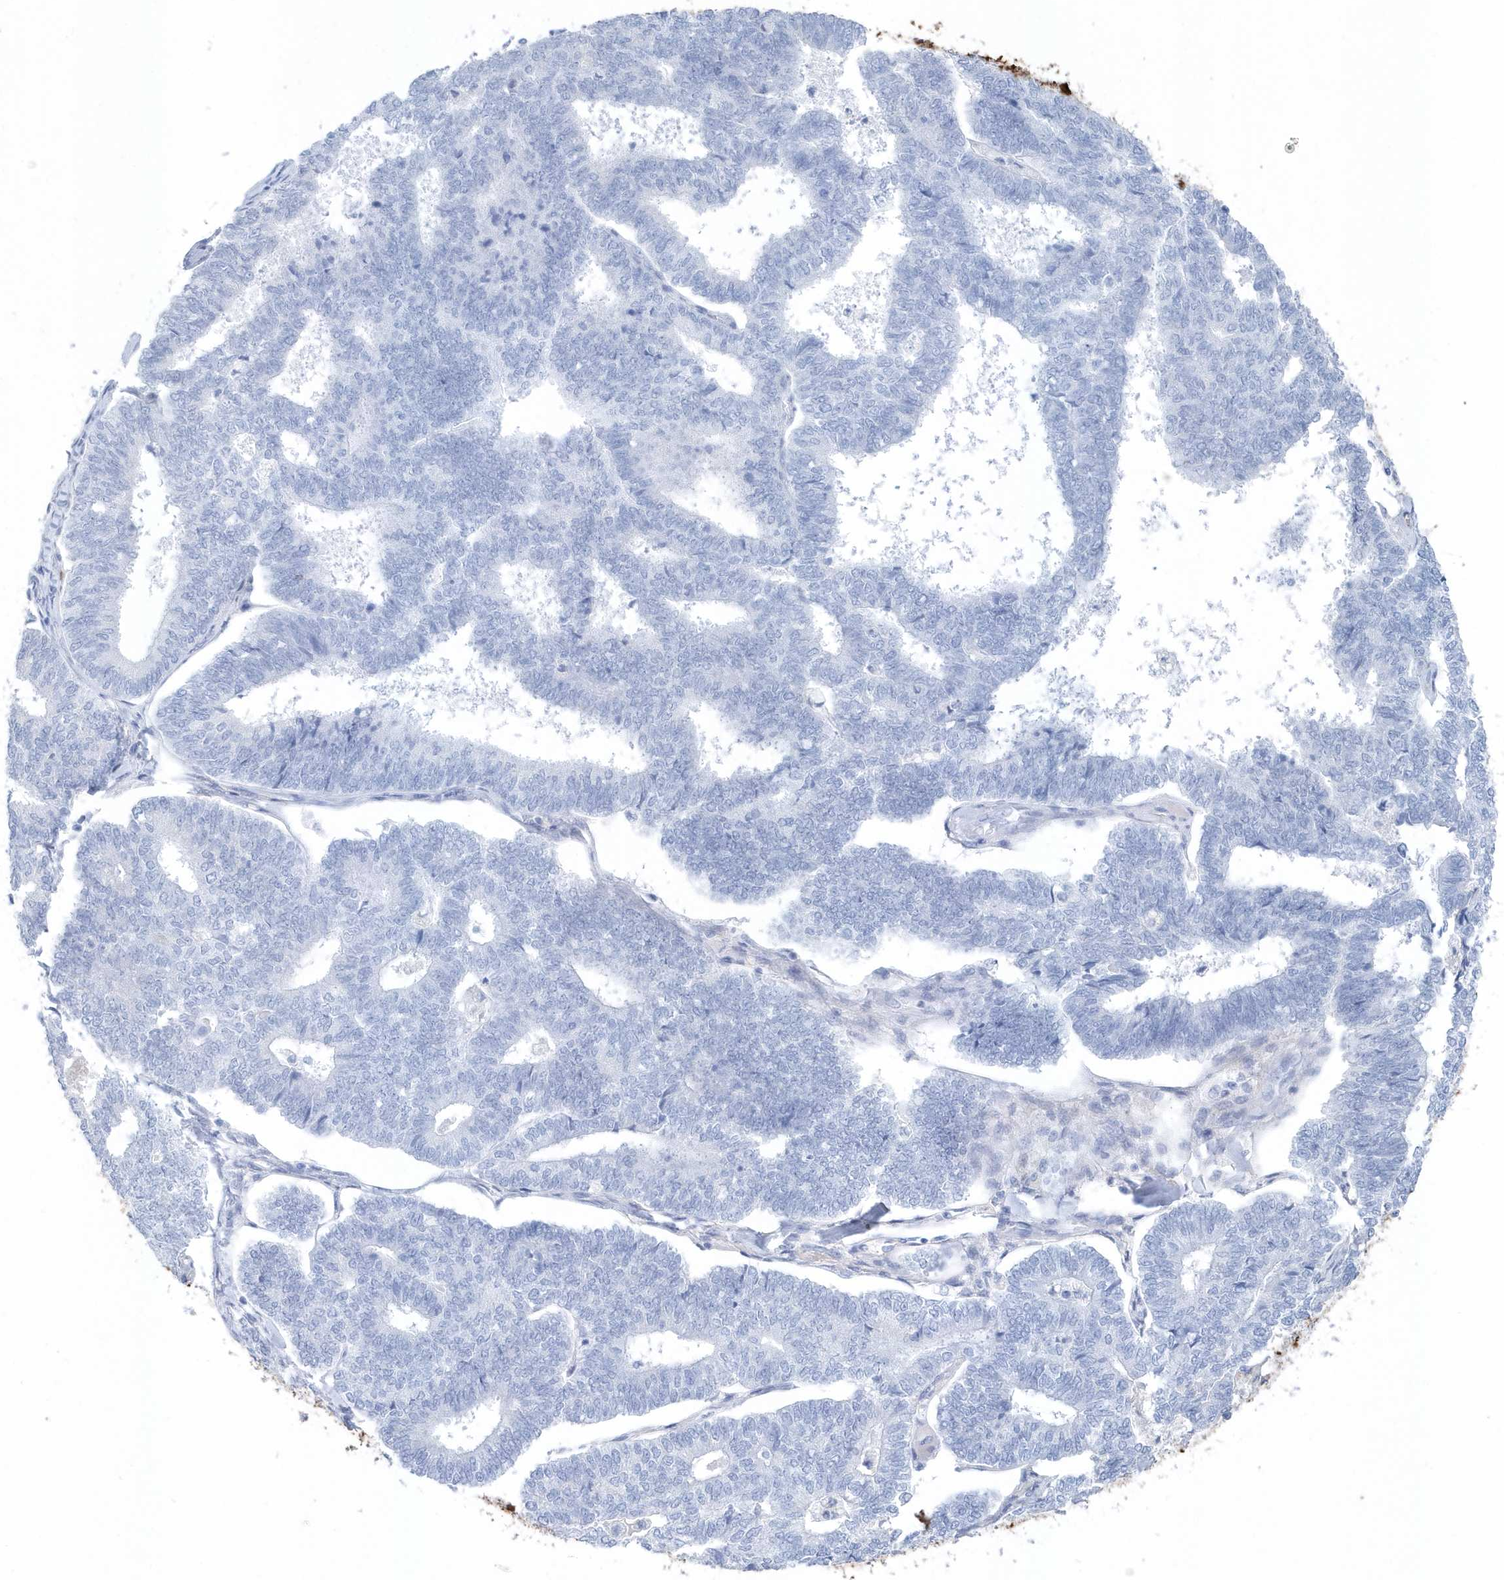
{"staining": {"intensity": "negative", "quantity": "none", "location": "none"}, "tissue": "endometrial cancer", "cell_type": "Tumor cells", "image_type": "cancer", "snomed": [{"axis": "morphology", "description": "Adenocarcinoma, NOS"}, {"axis": "topography", "description": "Endometrium"}], "caption": "Endometrial cancer was stained to show a protein in brown. There is no significant expression in tumor cells. Nuclei are stained in blue.", "gene": "JCHAIN", "patient": {"sex": "female", "age": 70}}